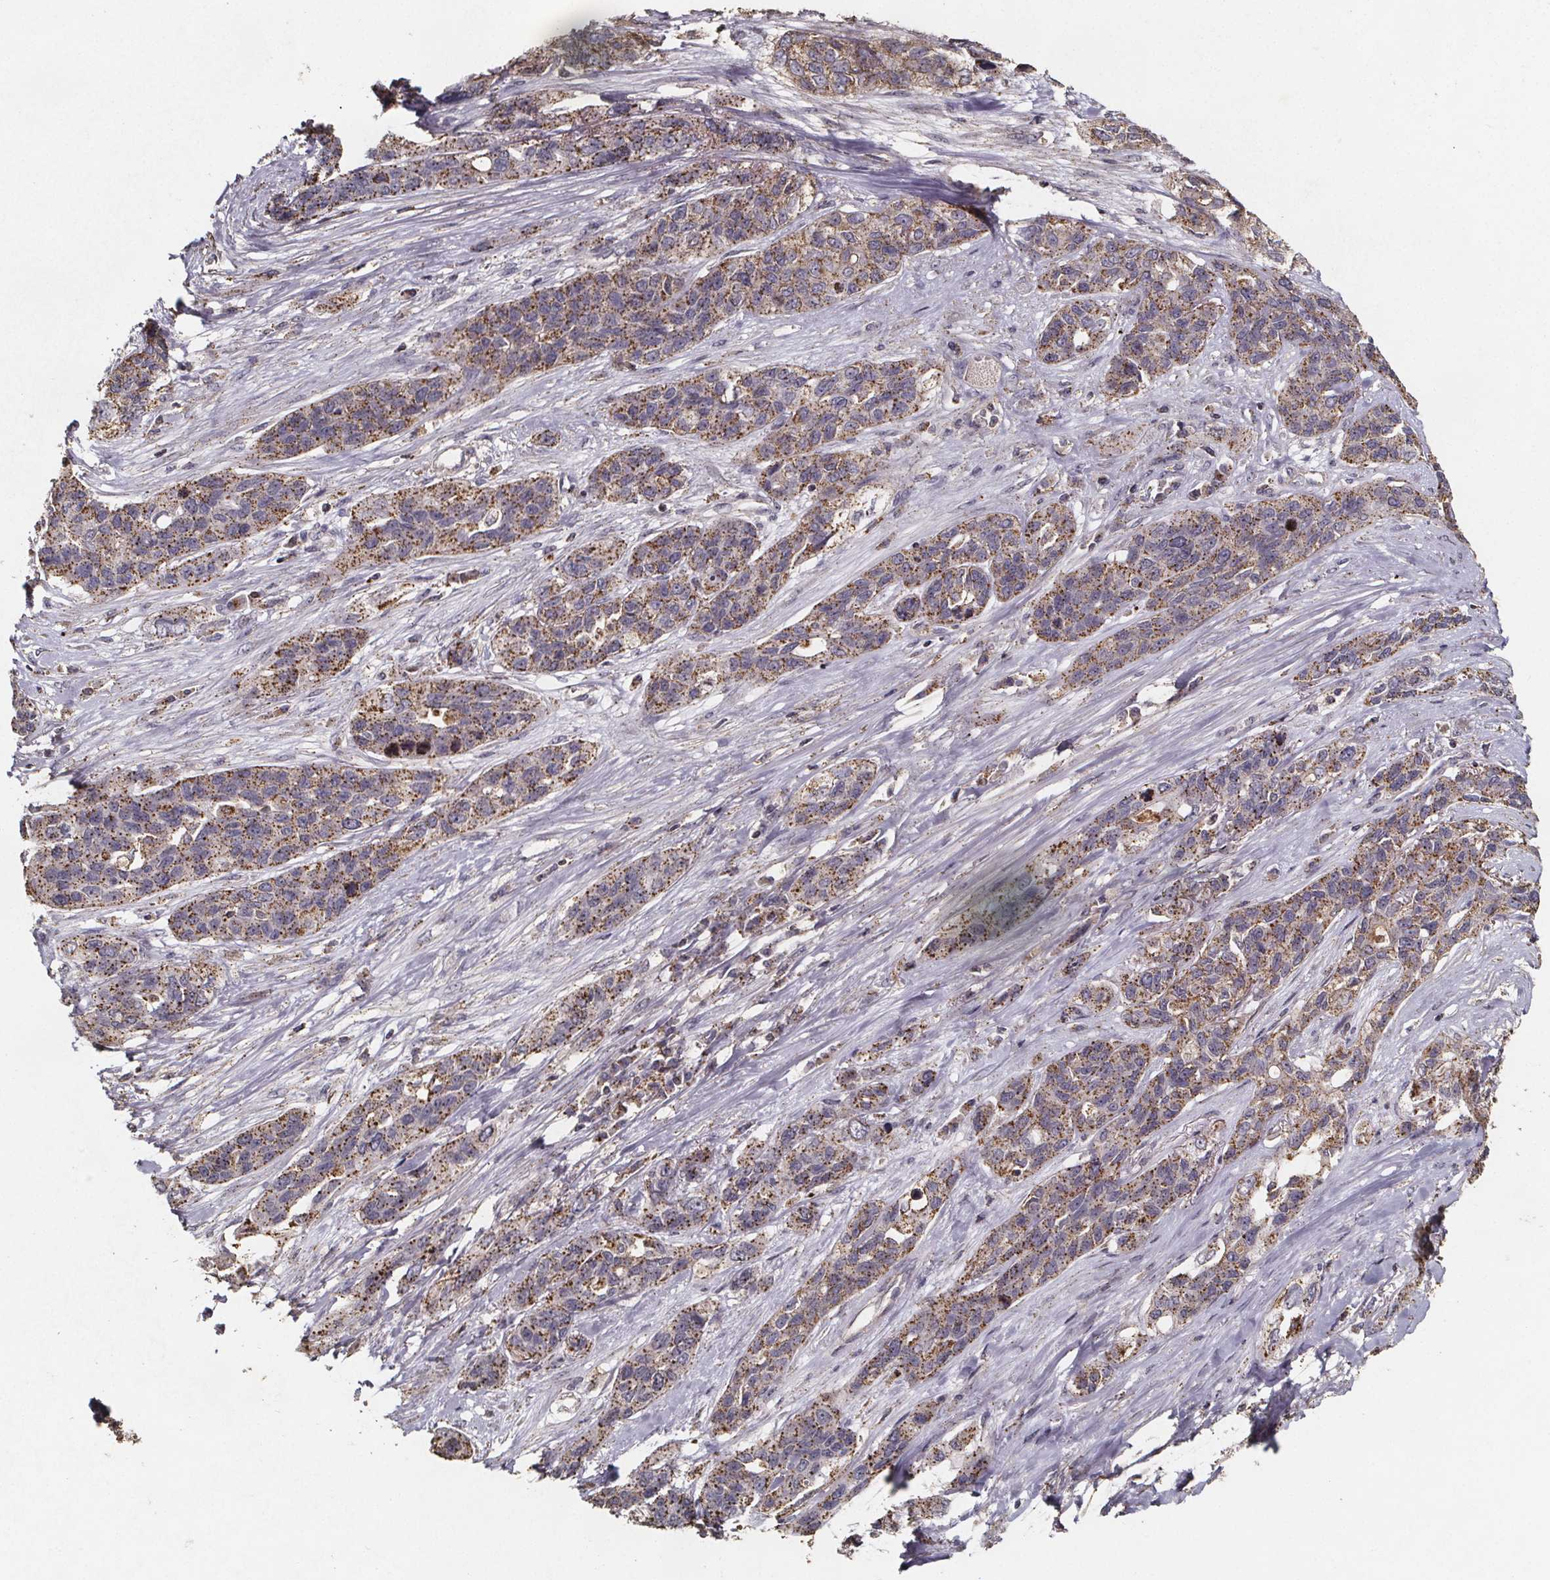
{"staining": {"intensity": "moderate", "quantity": ">75%", "location": "cytoplasmic/membranous"}, "tissue": "lung cancer", "cell_type": "Tumor cells", "image_type": "cancer", "snomed": [{"axis": "morphology", "description": "Squamous cell carcinoma, NOS"}, {"axis": "topography", "description": "Lung"}], "caption": "Protein expression analysis of human lung cancer (squamous cell carcinoma) reveals moderate cytoplasmic/membranous expression in approximately >75% of tumor cells.", "gene": "ZNF879", "patient": {"sex": "female", "age": 70}}